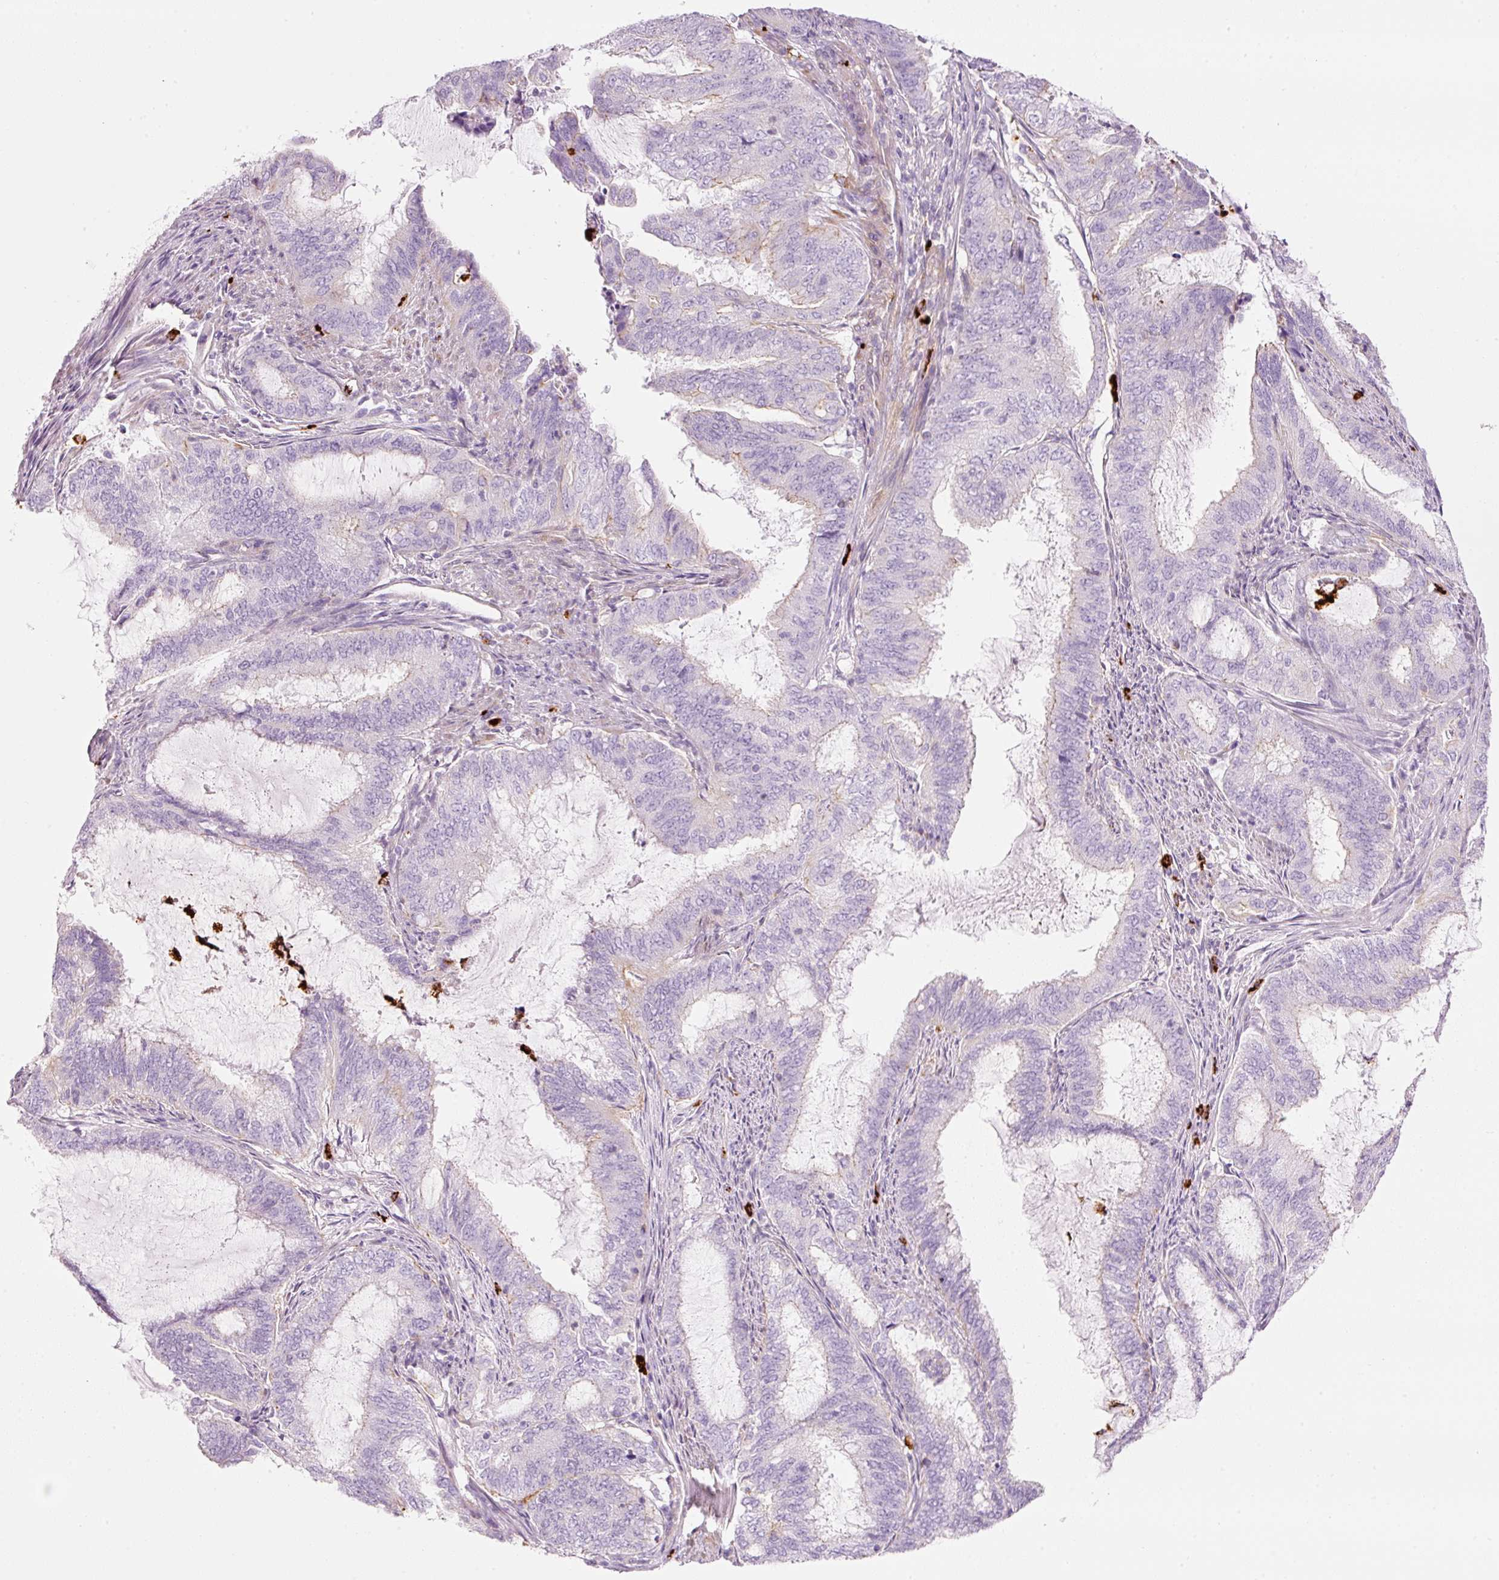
{"staining": {"intensity": "negative", "quantity": "none", "location": "none"}, "tissue": "endometrial cancer", "cell_type": "Tumor cells", "image_type": "cancer", "snomed": [{"axis": "morphology", "description": "Adenocarcinoma, NOS"}, {"axis": "topography", "description": "Endometrium"}], "caption": "Tumor cells are negative for brown protein staining in adenocarcinoma (endometrial).", "gene": "MAP3K3", "patient": {"sex": "female", "age": 51}}